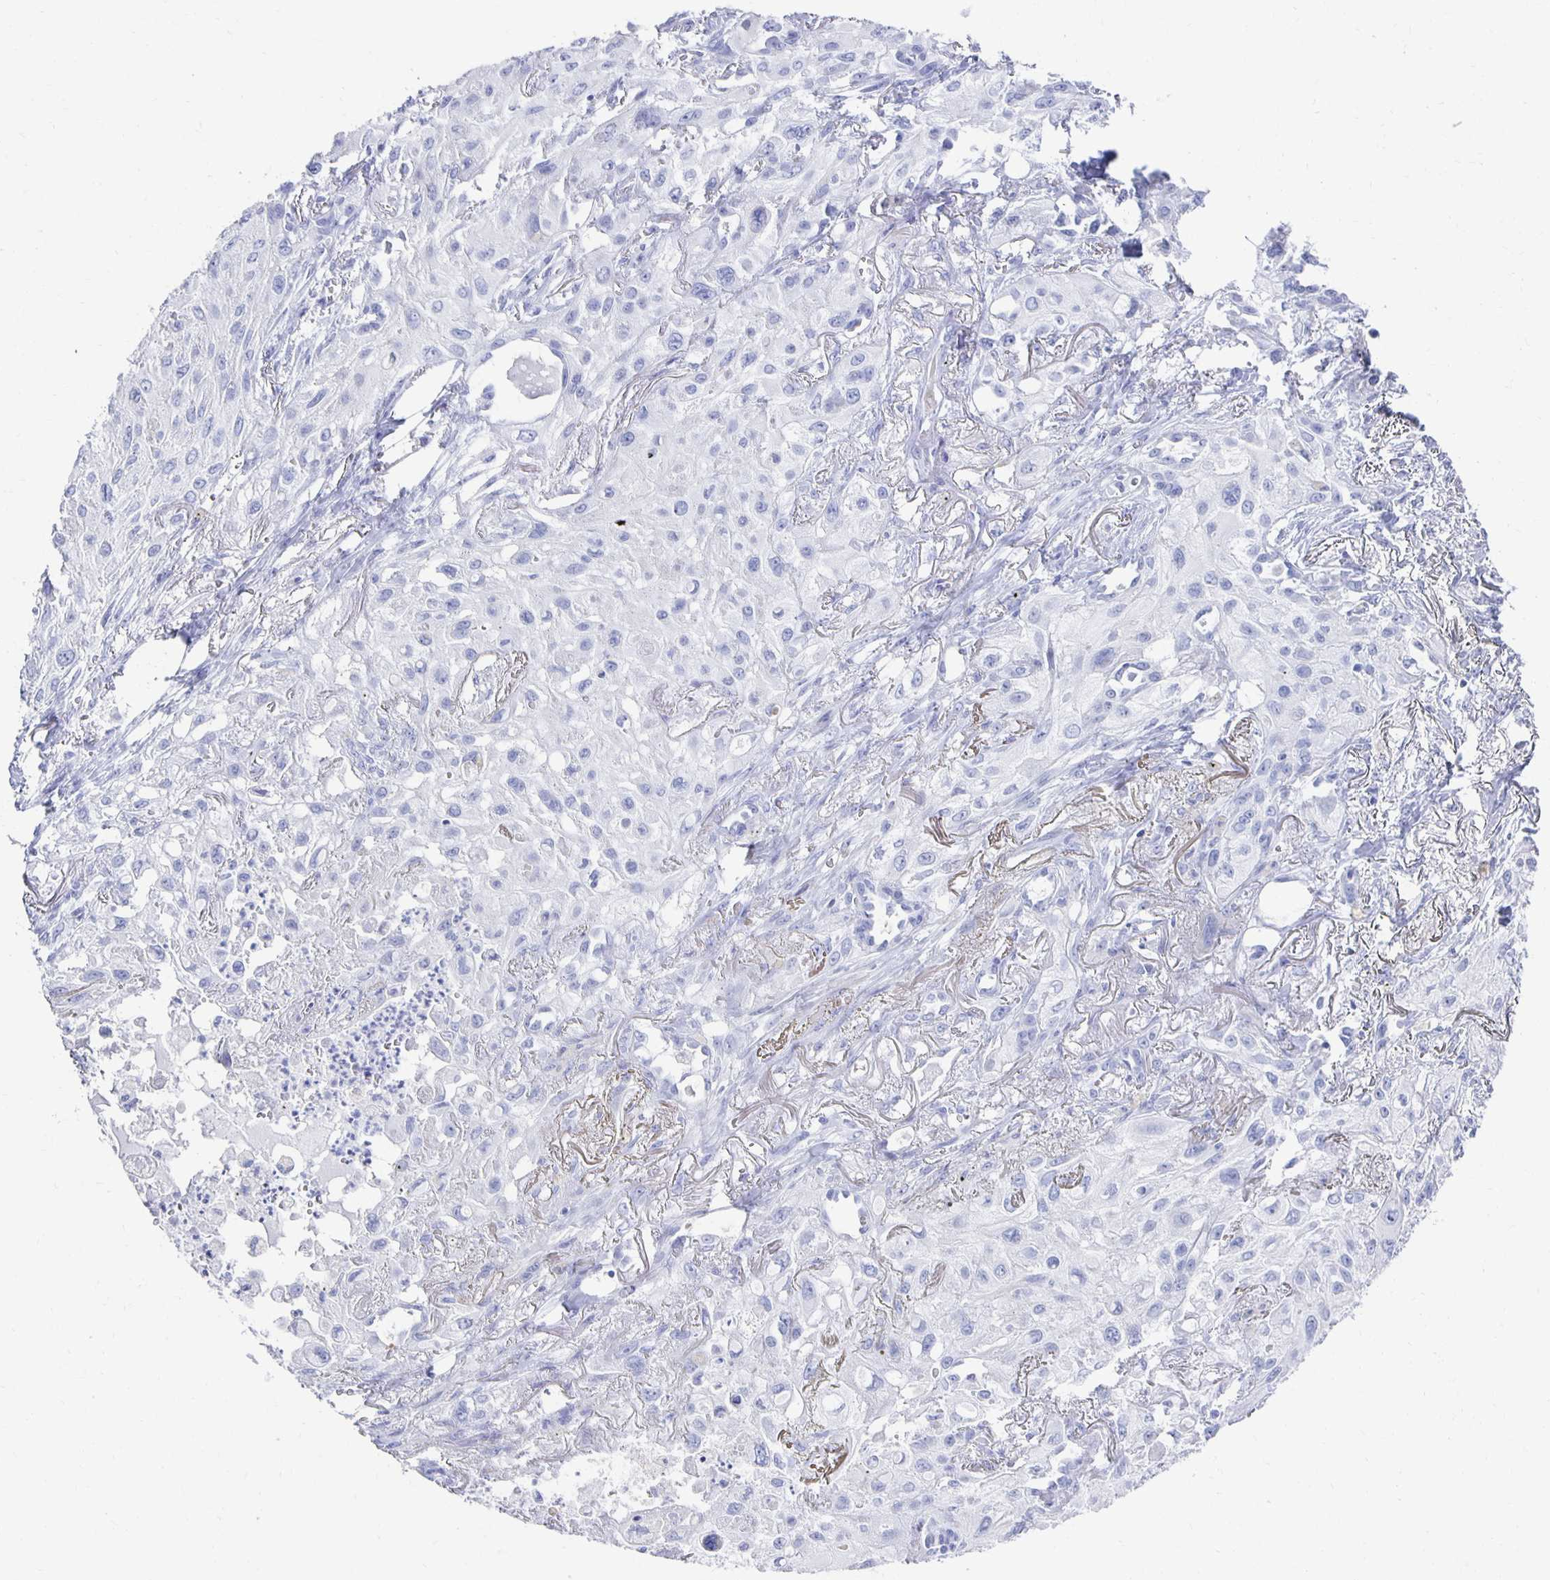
{"staining": {"intensity": "negative", "quantity": "none", "location": "none"}, "tissue": "lung cancer", "cell_type": "Tumor cells", "image_type": "cancer", "snomed": [{"axis": "morphology", "description": "Squamous cell carcinoma, NOS"}, {"axis": "topography", "description": "Lung"}], "caption": "DAB (3,3'-diaminobenzidine) immunohistochemical staining of human squamous cell carcinoma (lung) demonstrates no significant expression in tumor cells.", "gene": "PRDM7", "patient": {"sex": "male", "age": 71}}